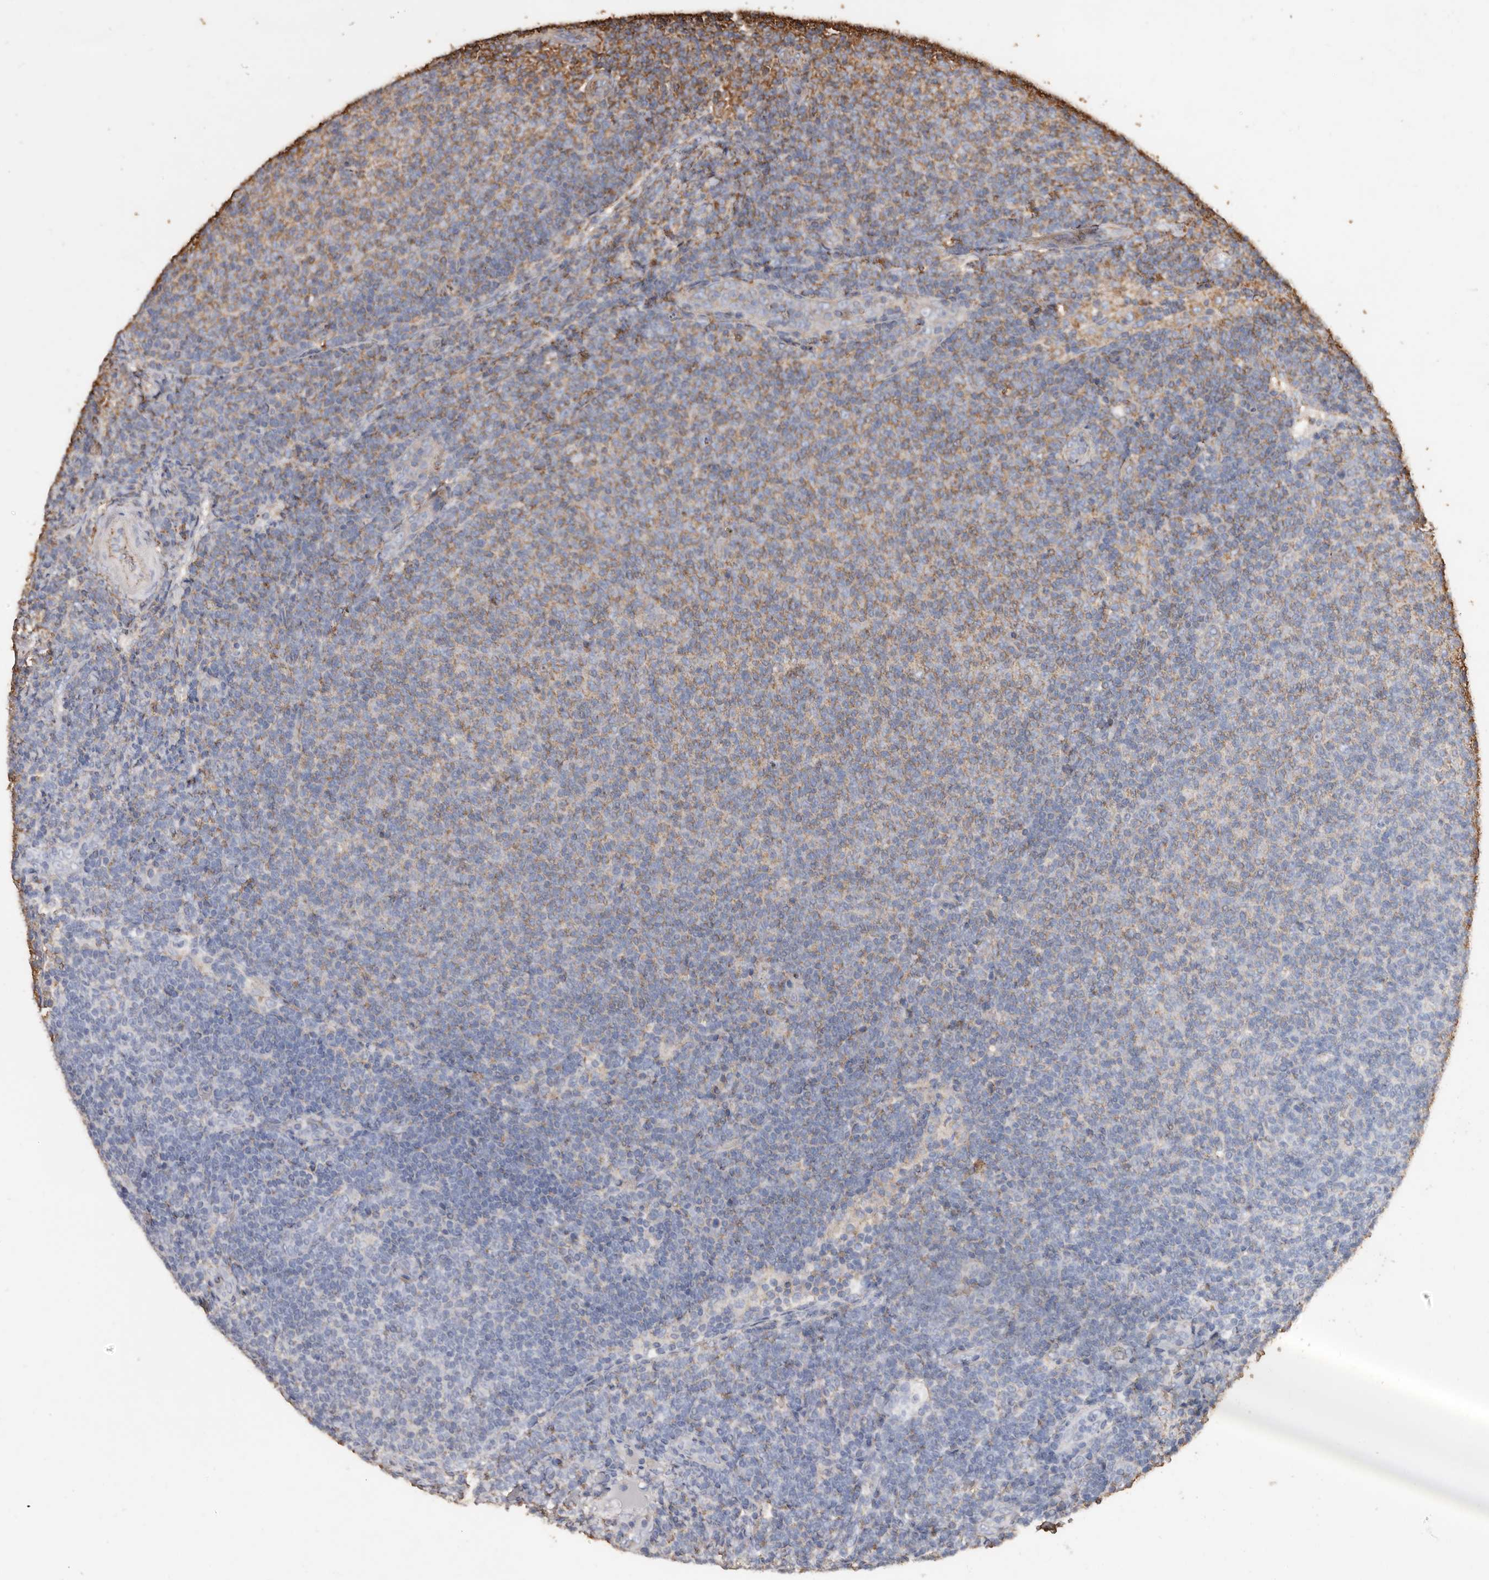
{"staining": {"intensity": "negative", "quantity": "none", "location": "none"}, "tissue": "lymphoma", "cell_type": "Tumor cells", "image_type": "cancer", "snomed": [{"axis": "morphology", "description": "Malignant lymphoma, non-Hodgkin's type, Low grade"}, {"axis": "topography", "description": "Lymph node"}], "caption": "This photomicrograph is of low-grade malignant lymphoma, non-Hodgkin's type stained with immunohistochemistry to label a protein in brown with the nuclei are counter-stained blue. There is no expression in tumor cells.", "gene": "COQ8B", "patient": {"sex": "male", "age": 66}}